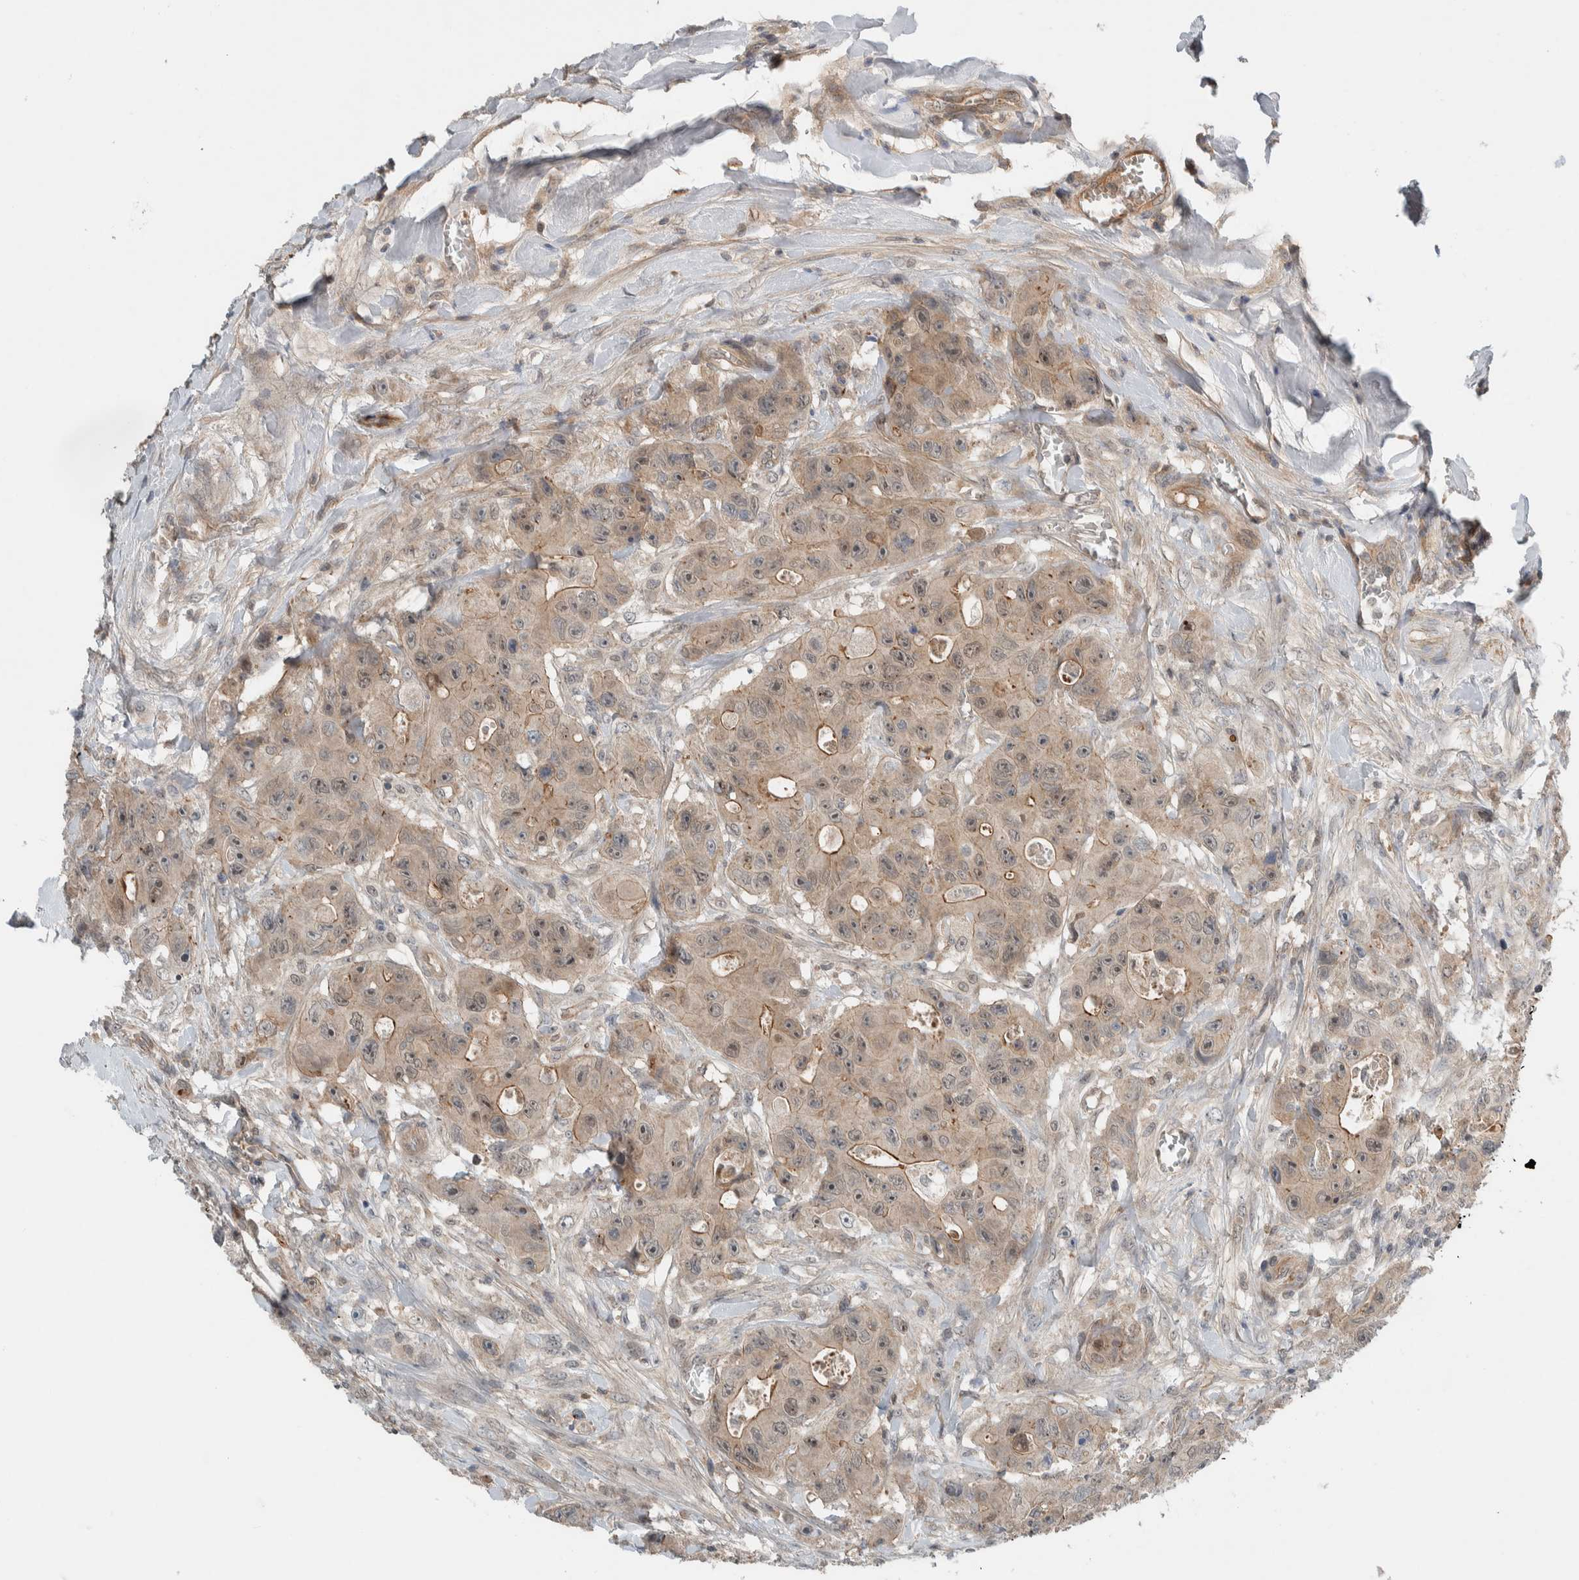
{"staining": {"intensity": "moderate", "quantity": ">75%", "location": "cytoplasmic/membranous"}, "tissue": "colorectal cancer", "cell_type": "Tumor cells", "image_type": "cancer", "snomed": [{"axis": "morphology", "description": "Adenocarcinoma, NOS"}, {"axis": "topography", "description": "Colon"}], "caption": "This histopathology image displays adenocarcinoma (colorectal) stained with immunohistochemistry to label a protein in brown. The cytoplasmic/membranous of tumor cells show moderate positivity for the protein. Nuclei are counter-stained blue.", "gene": "ARMC7", "patient": {"sex": "female", "age": 46}}